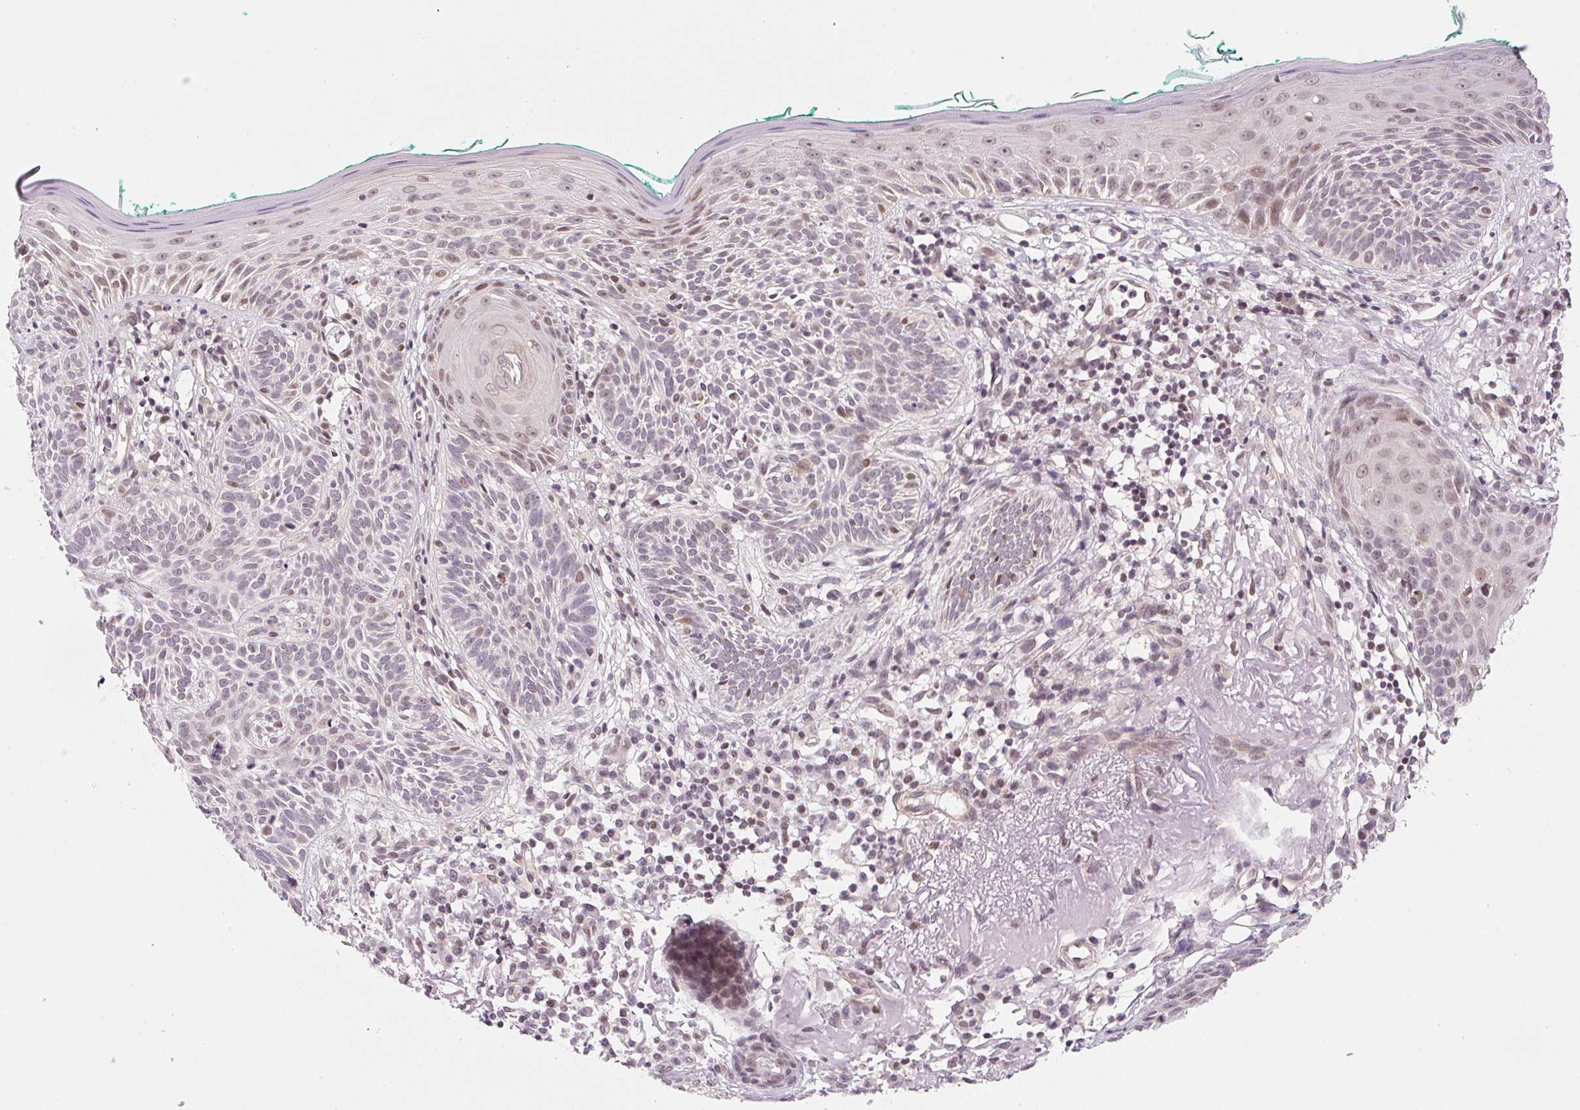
{"staining": {"intensity": "weak", "quantity": "25%-75%", "location": "nuclear"}, "tissue": "skin cancer", "cell_type": "Tumor cells", "image_type": "cancer", "snomed": [{"axis": "morphology", "description": "Basal cell carcinoma"}, {"axis": "topography", "description": "Skin"}], "caption": "Immunohistochemistry histopathology image of human skin cancer stained for a protein (brown), which demonstrates low levels of weak nuclear staining in about 25%-75% of tumor cells.", "gene": "DPPA4", "patient": {"sex": "male", "age": 68}}